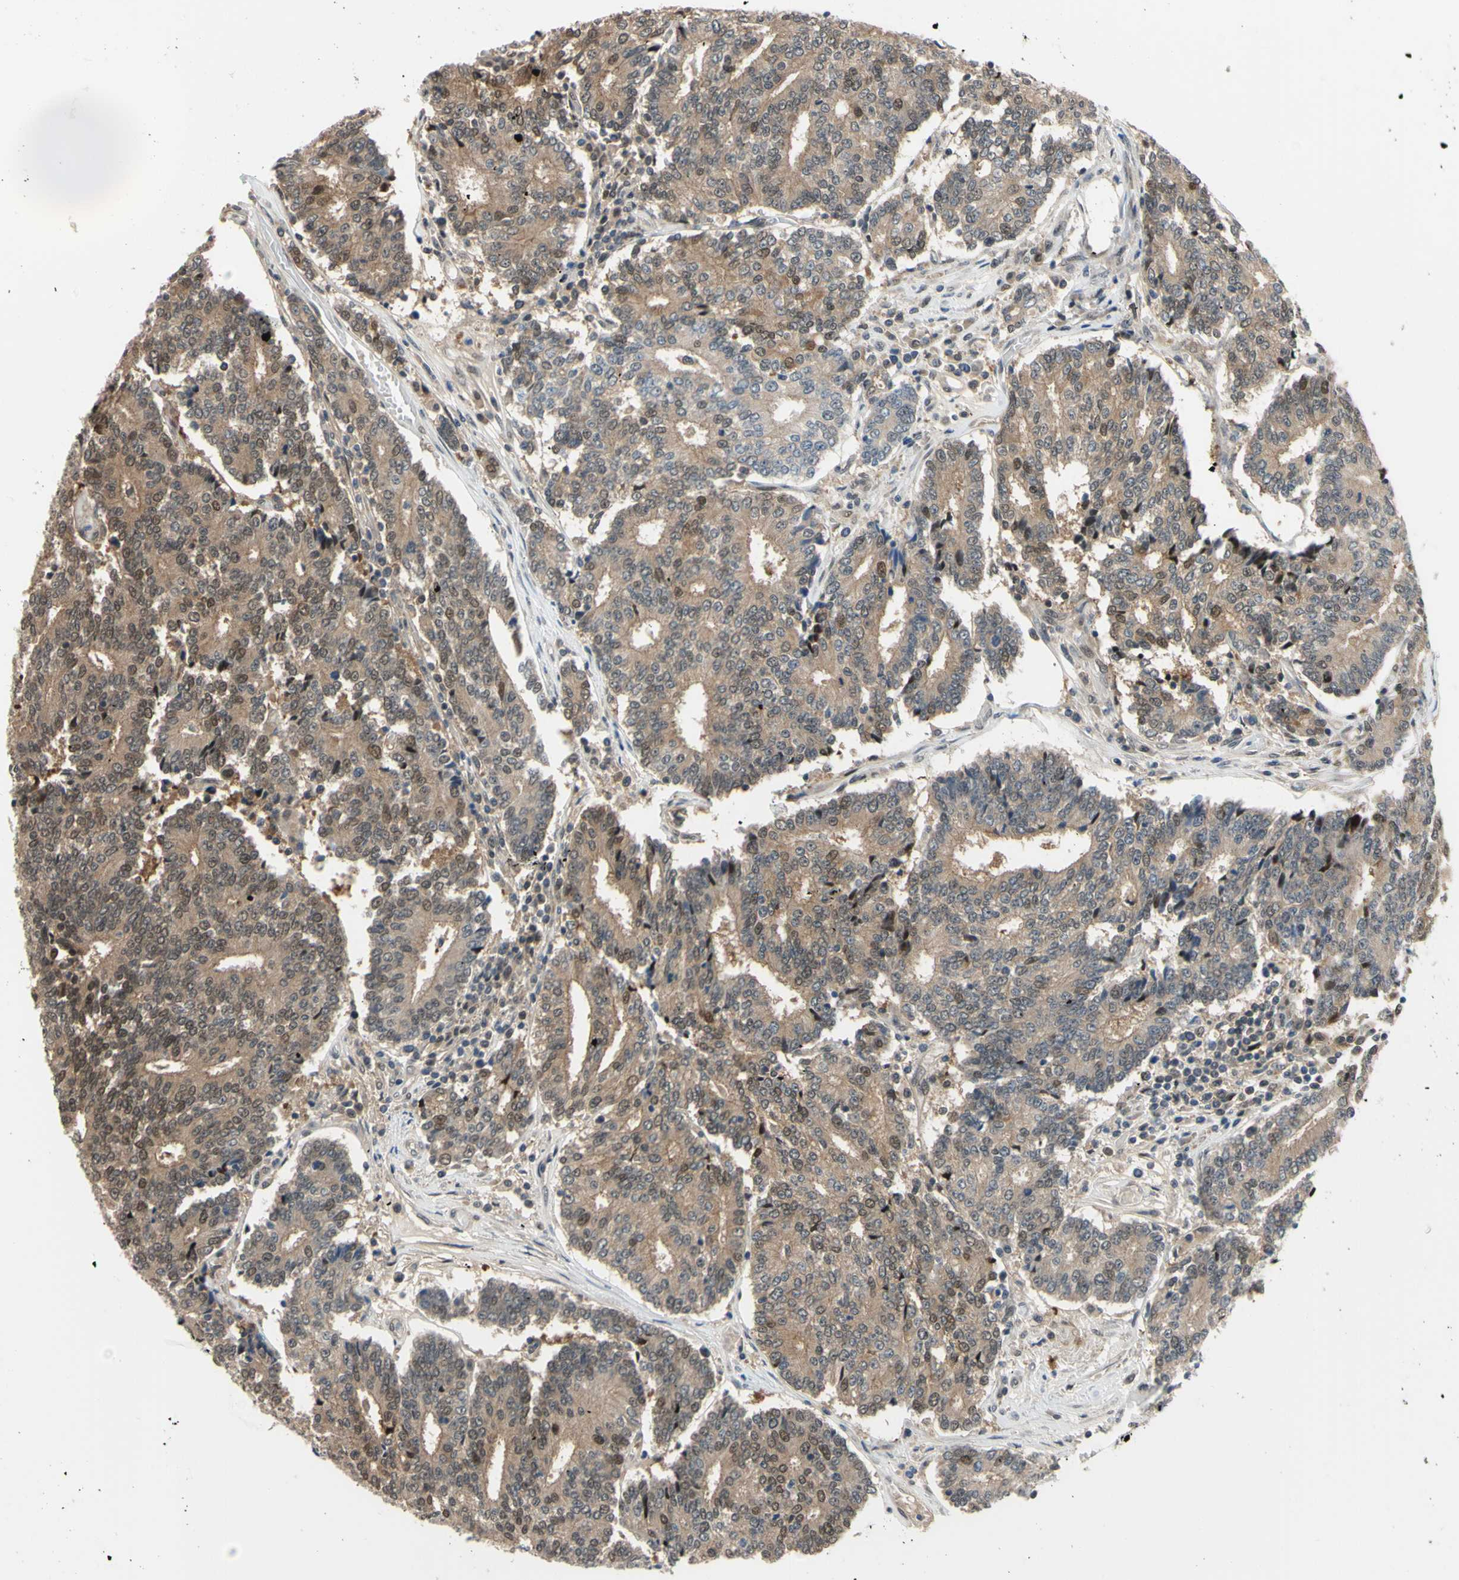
{"staining": {"intensity": "moderate", "quantity": "25%-75%", "location": "cytoplasmic/membranous,nuclear"}, "tissue": "prostate cancer", "cell_type": "Tumor cells", "image_type": "cancer", "snomed": [{"axis": "morphology", "description": "Normal tissue, NOS"}, {"axis": "morphology", "description": "Adenocarcinoma, High grade"}, {"axis": "topography", "description": "Prostate"}, {"axis": "topography", "description": "Seminal veicle"}], "caption": "Protein staining demonstrates moderate cytoplasmic/membranous and nuclear expression in about 25%-75% of tumor cells in adenocarcinoma (high-grade) (prostate).", "gene": "HSPA4", "patient": {"sex": "male", "age": 55}}